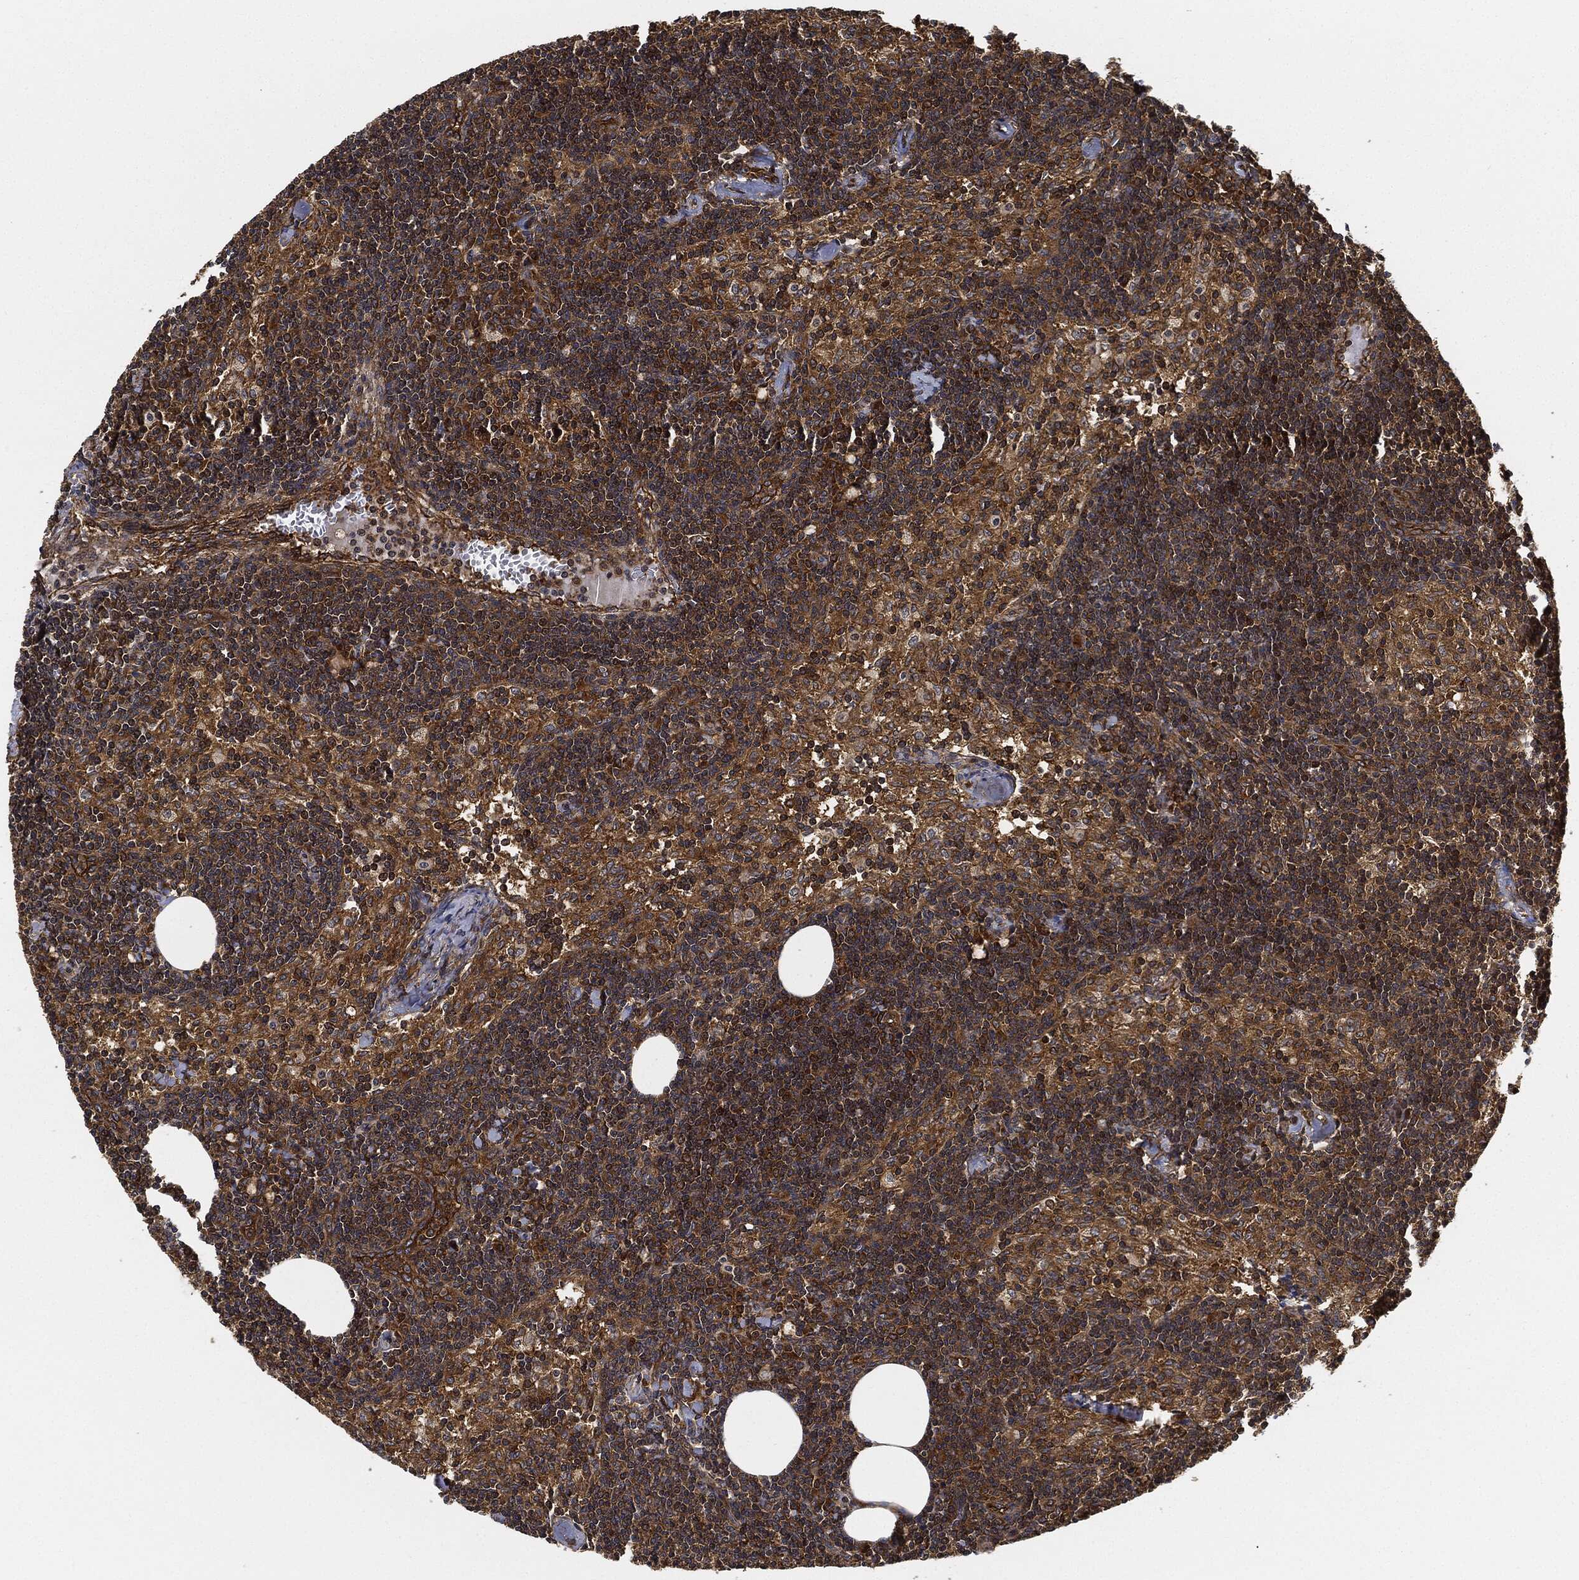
{"staining": {"intensity": "moderate", "quantity": ">75%", "location": "cytoplasmic/membranous"}, "tissue": "lymph node", "cell_type": "Non-germinal center cells", "image_type": "normal", "snomed": [{"axis": "morphology", "description": "Normal tissue, NOS"}, {"axis": "topography", "description": "Lymph node"}], "caption": "This image displays immunohistochemistry (IHC) staining of normal human lymph node, with medium moderate cytoplasmic/membranous expression in about >75% of non-germinal center cells.", "gene": "CEP290", "patient": {"sex": "female", "age": 51}}